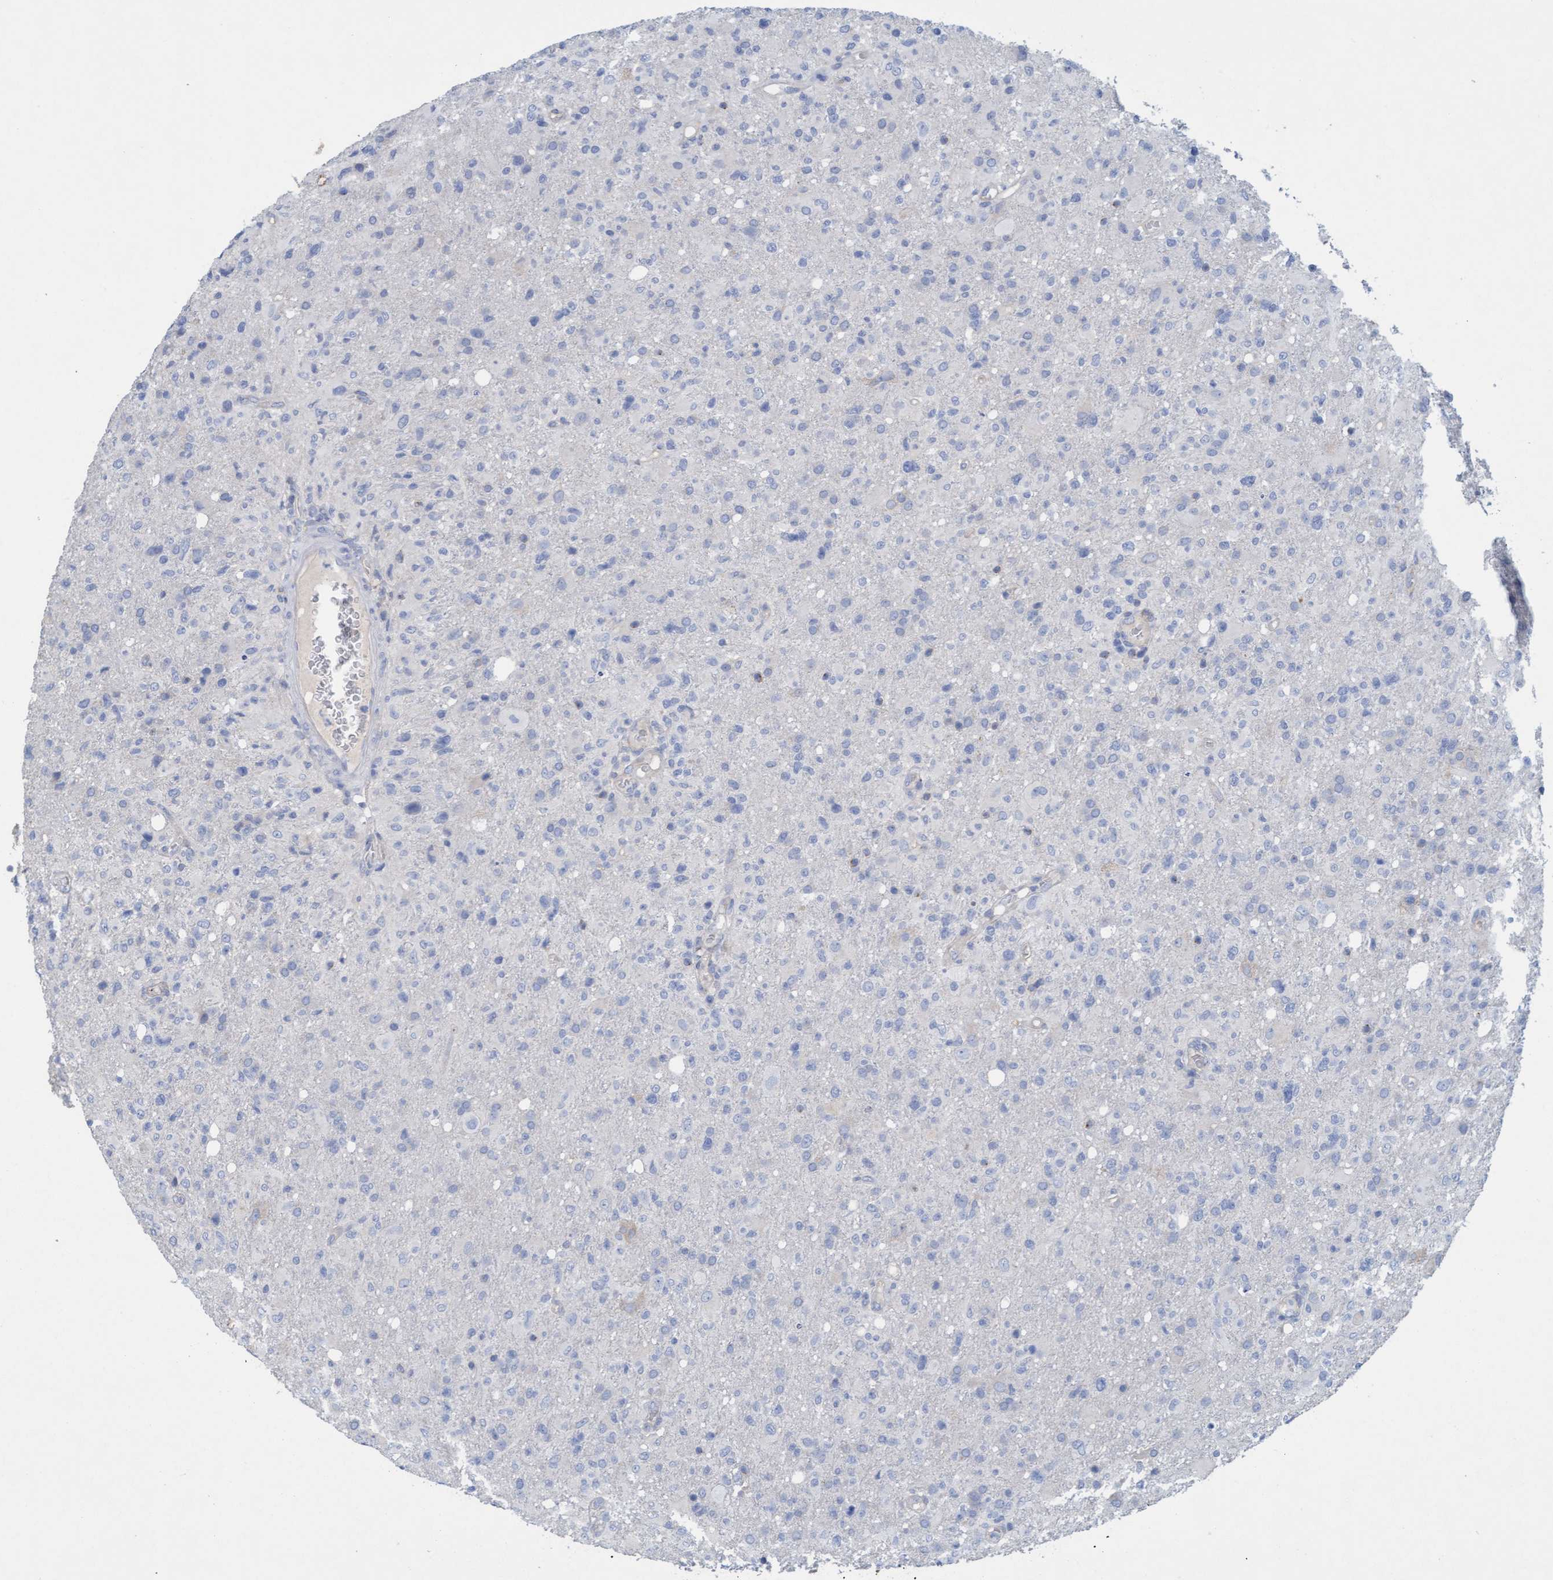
{"staining": {"intensity": "negative", "quantity": "none", "location": "none"}, "tissue": "glioma", "cell_type": "Tumor cells", "image_type": "cancer", "snomed": [{"axis": "morphology", "description": "Glioma, malignant, High grade"}, {"axis": "topography", "description": "Brain"}], "caption": "Immunohistochemical staining of human glioma reveals no significant expression in tumor cells.", "gene": "SIGIRR", "patient": {"sex": "female", "age": 57}}